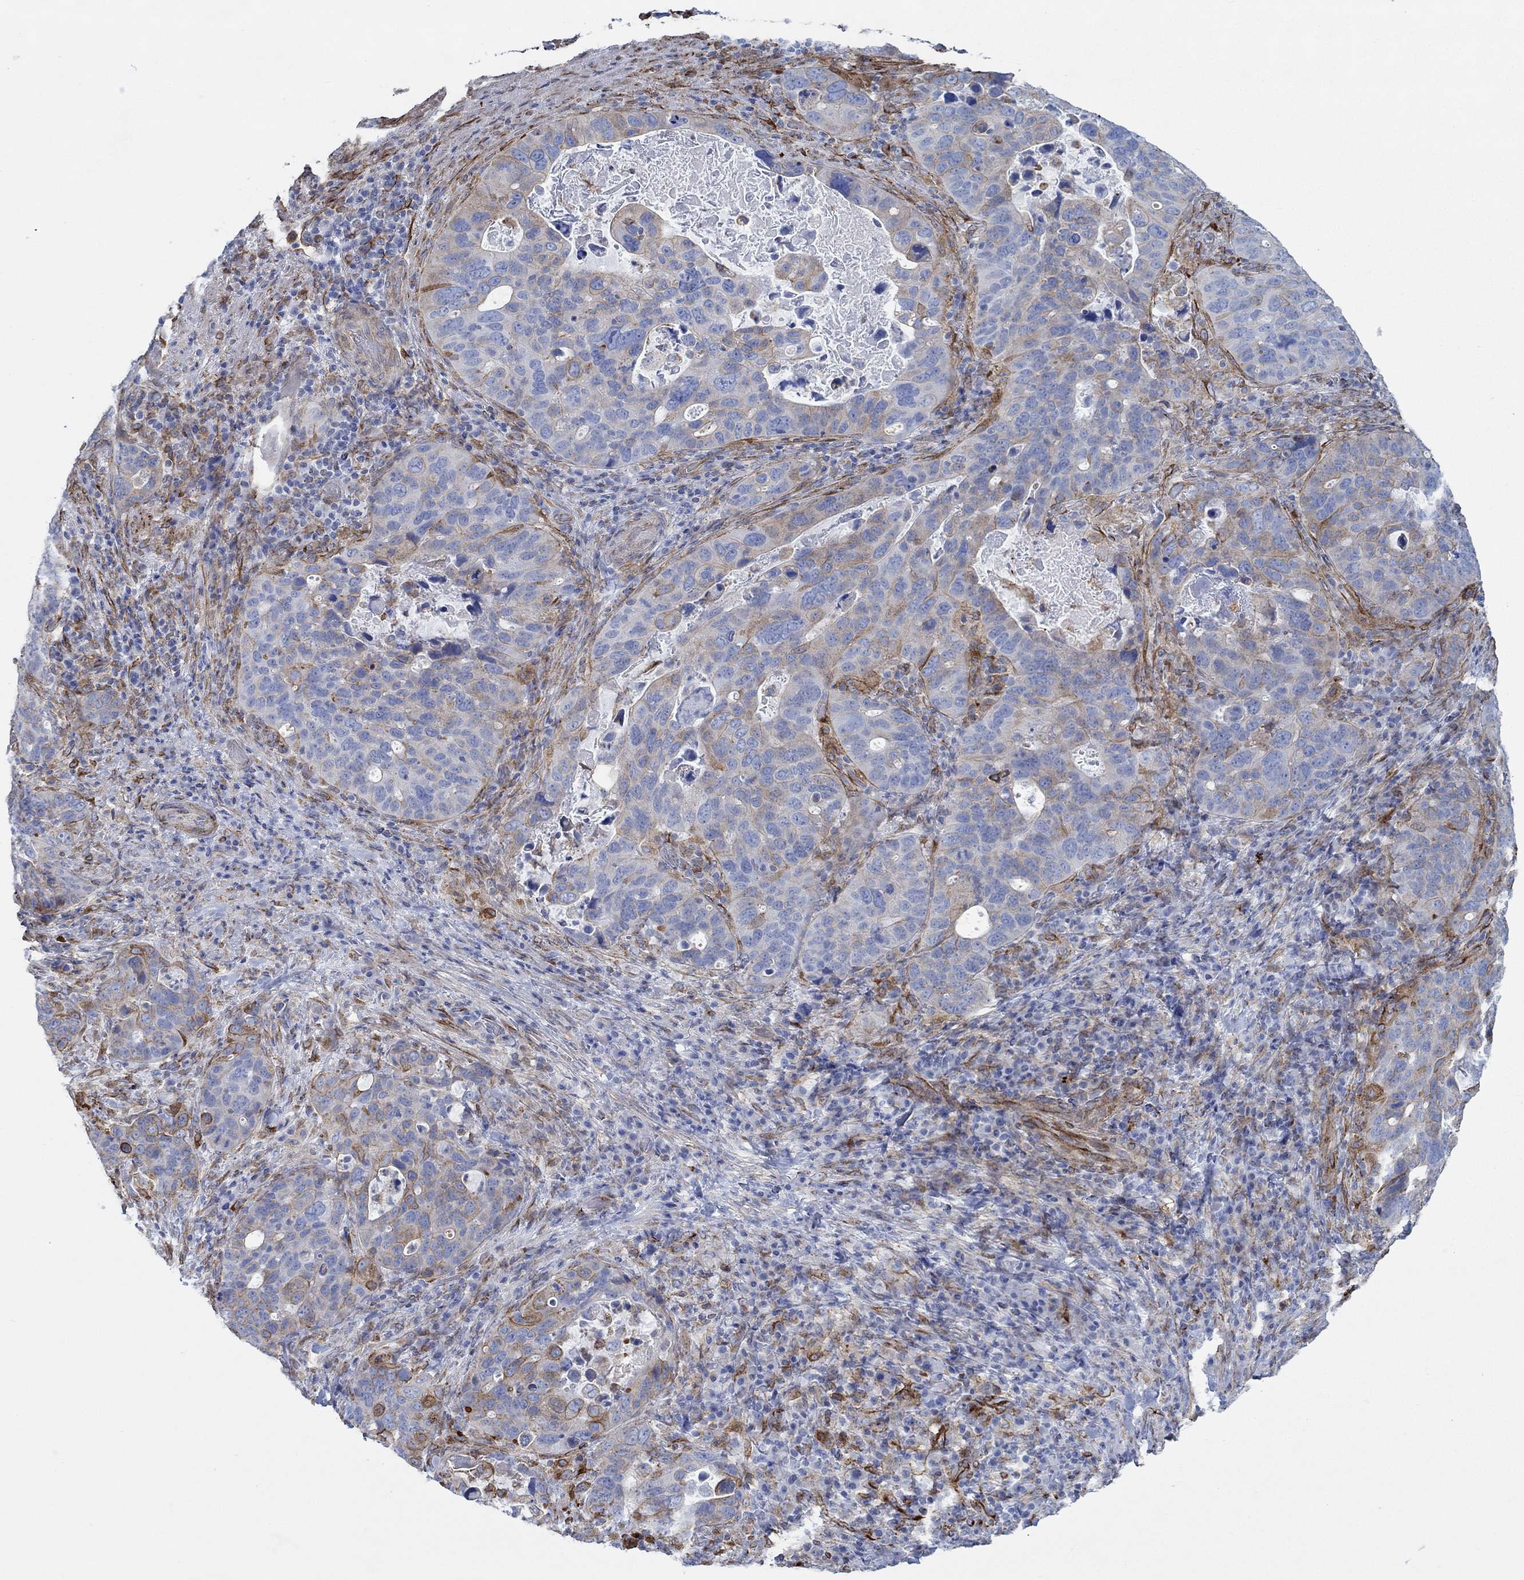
{"staining": {"intensity": "moderate", "quantity": "<25%", "location": "cytoplasmic/membranous,nuclear"}, "tissue": "stomach cancer", "cell_type": "Tumor cells", "image_type": "cancer", "snomed": [{"axis": "morphology", "description": "Adenocarcinoma, NOS"}, {"axis": "topography", "description": "Stomach"}], "caption": "Human stomach adenocarcinoma stained with a protein marker exhibits moderate staining in tumor cells.", "gene": "STC2", "patient": {"sex": "male", "age": 54}}